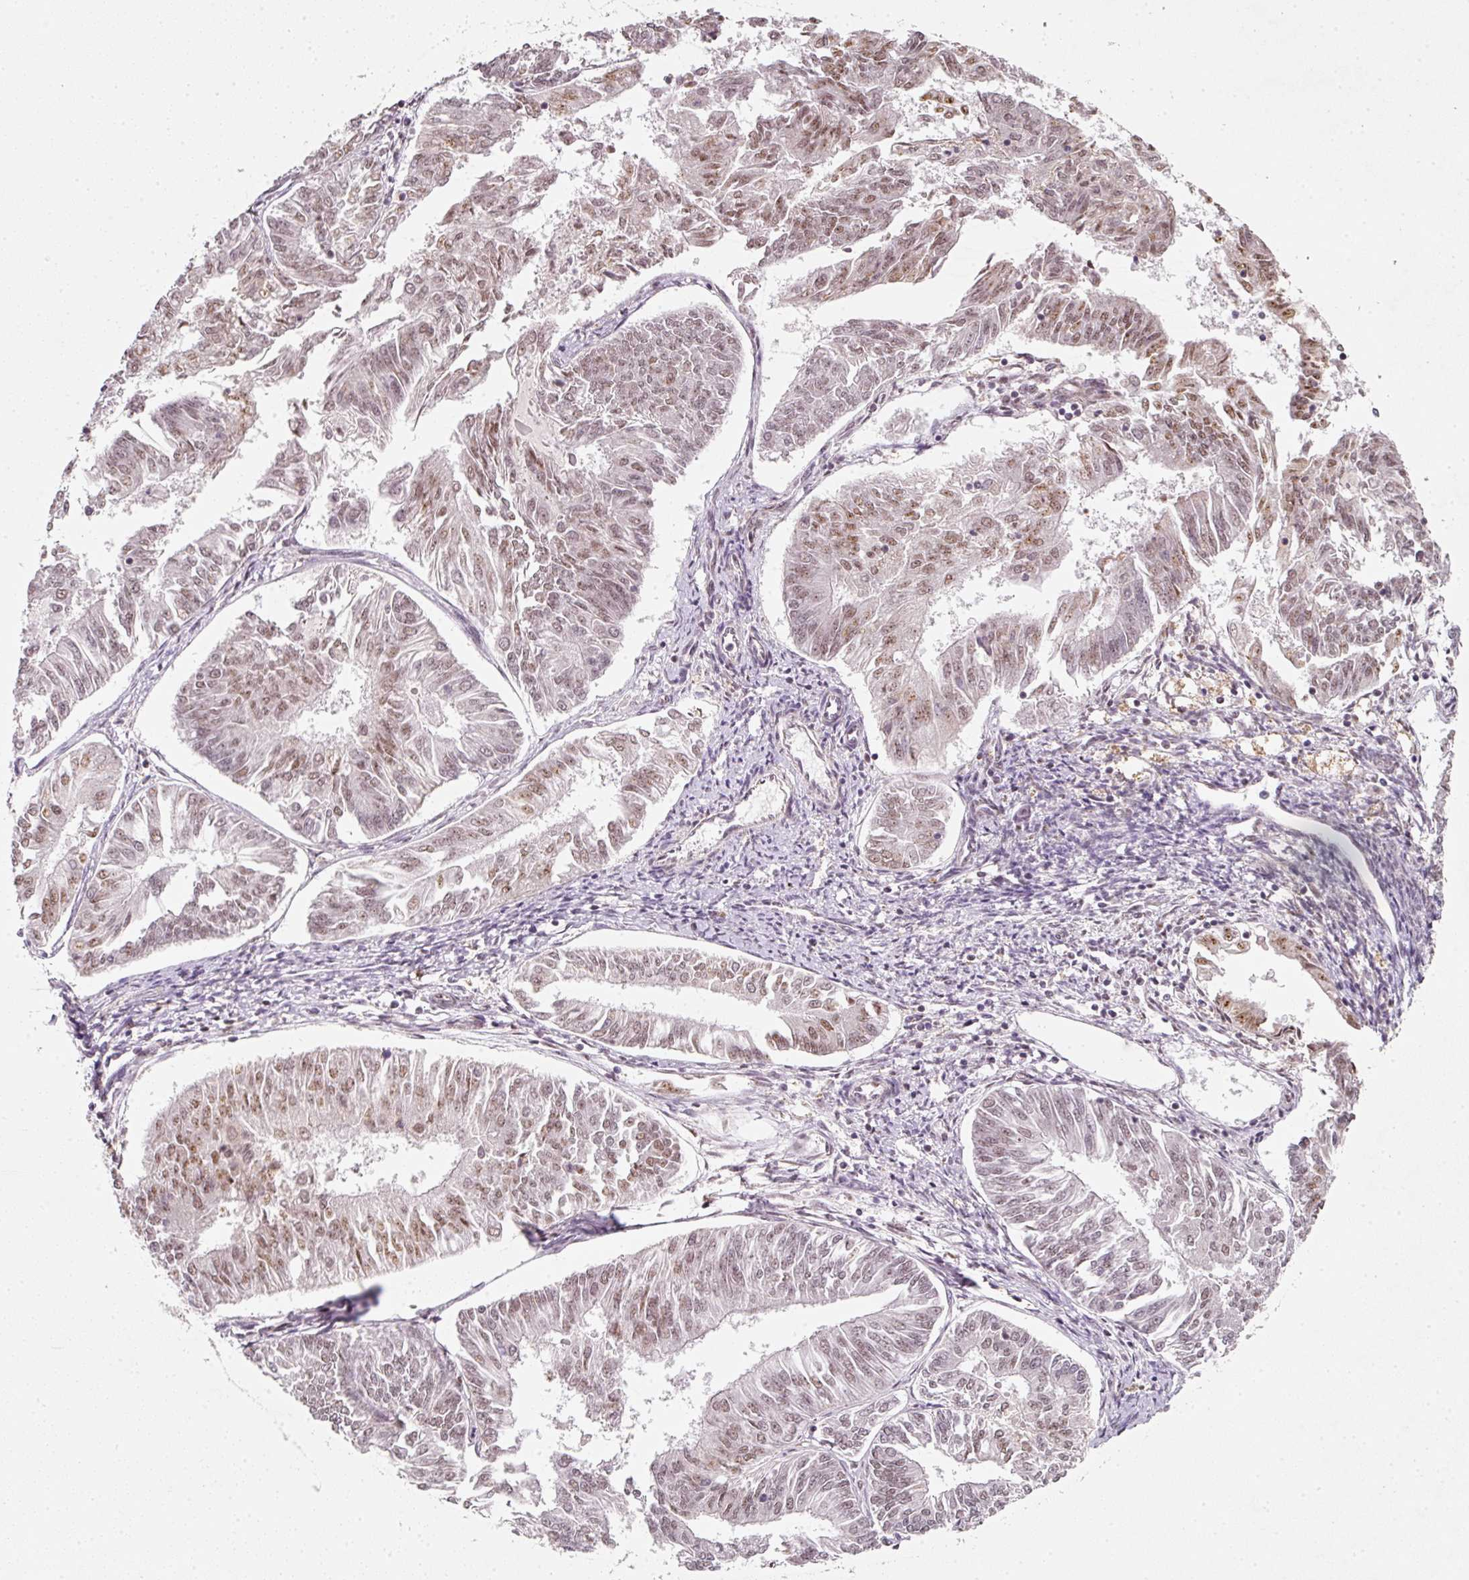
{"staining": {"intensity": "moderate", "quantity": "25%-75%", "location": "nuclear"}, "tissue": "endometrial cancer", "cell_type": "Tumor cells", "image_type": "cancer", "snomed": [{"axis": "morphology", "description": "Adenocarcinoma, NOS"}, {"axis": "topography", "description": "Endometrium"}], "caption": "Protein expression analysis of human adenocarcinoma (endometrial) reveals moderate nuclear expression in about 25%-75% of tumor cells.", "gene": "FSTL3", "patient": {"sex": "female", "age": 58}}